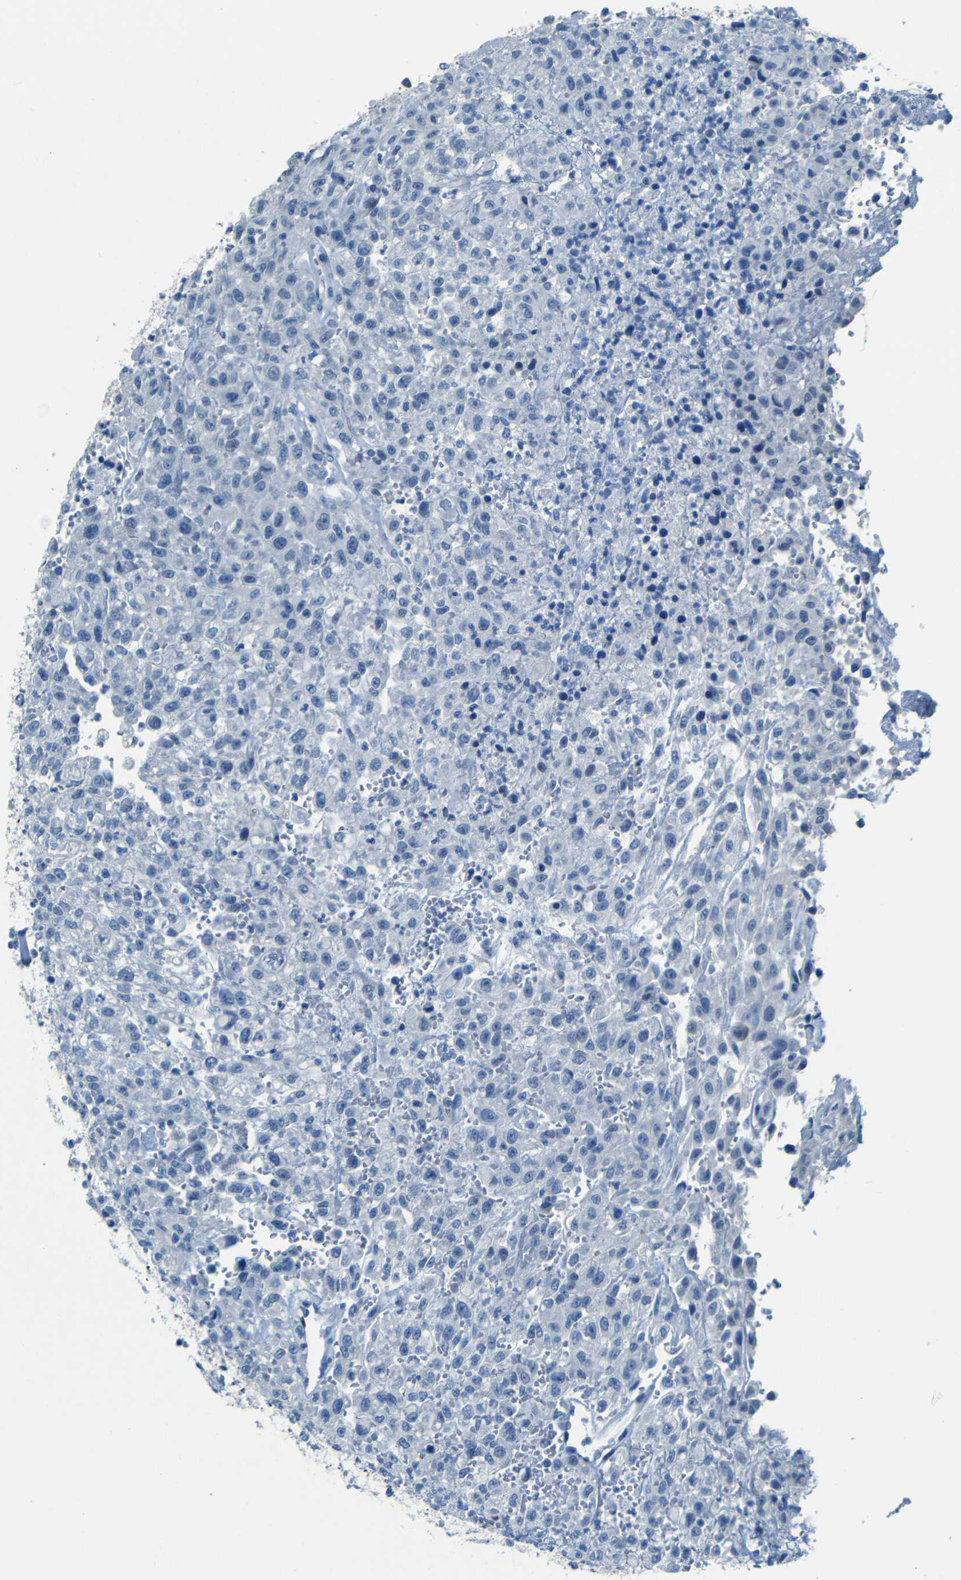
{"staining": {"intensity": "negative", "quantity": "none", "location": "none"}, "tissue": "urothelial cancer", "cell_type": "Tumor cells", "image_type": "cancer", "snomed": [{"axis": "morphology", "description": "Urothelial carcinoma, High grade"}, {"axis": "topography", "description": "Urinary bladder"}], "caption": "The photomicrograph shows no significant expression in tumor cells of urothelial carcinoma (high-grade). (IHC, brightfield microscopy, high magnification).", "gene": "ZMAT1", "patient": {"sex": "male", "age": 46}}